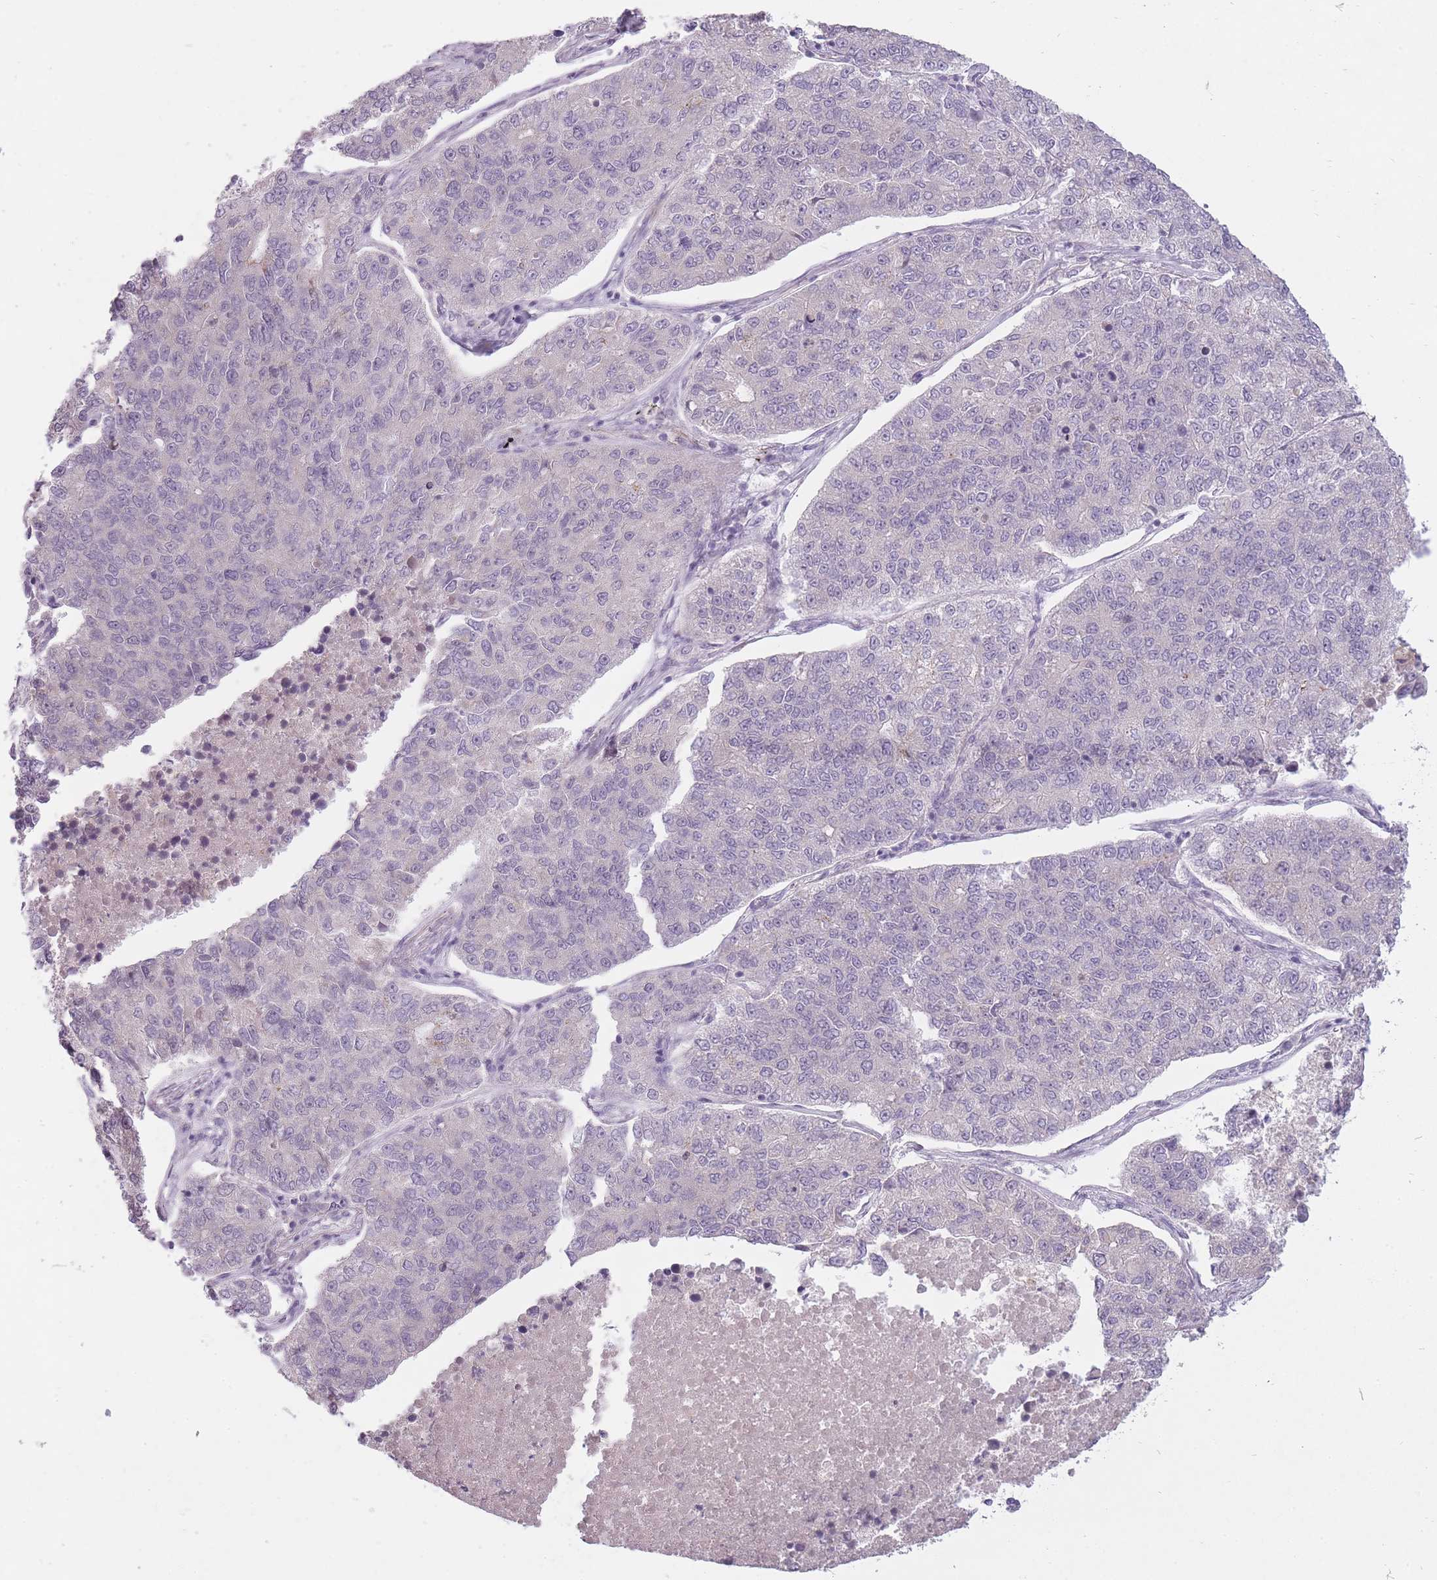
{"staining": {"intensity": "negative", "quantity": "none", "location": "none"}, "tissue": "lung cancer", "cell_type": "Tumor cells", "image_type": "cancer", "snomed": [{"axis": "morphology", "description": "Adenocarcinoma, NOS"}, {"axis": "topography", "description": "Lung"}], "caption": "Tumor cells show no significant expression in adenocarcinoma (lung). (DAB IHC, high magnification).", "gene": "FAM43B", "patient": {"sex": "male", "age": 49}}